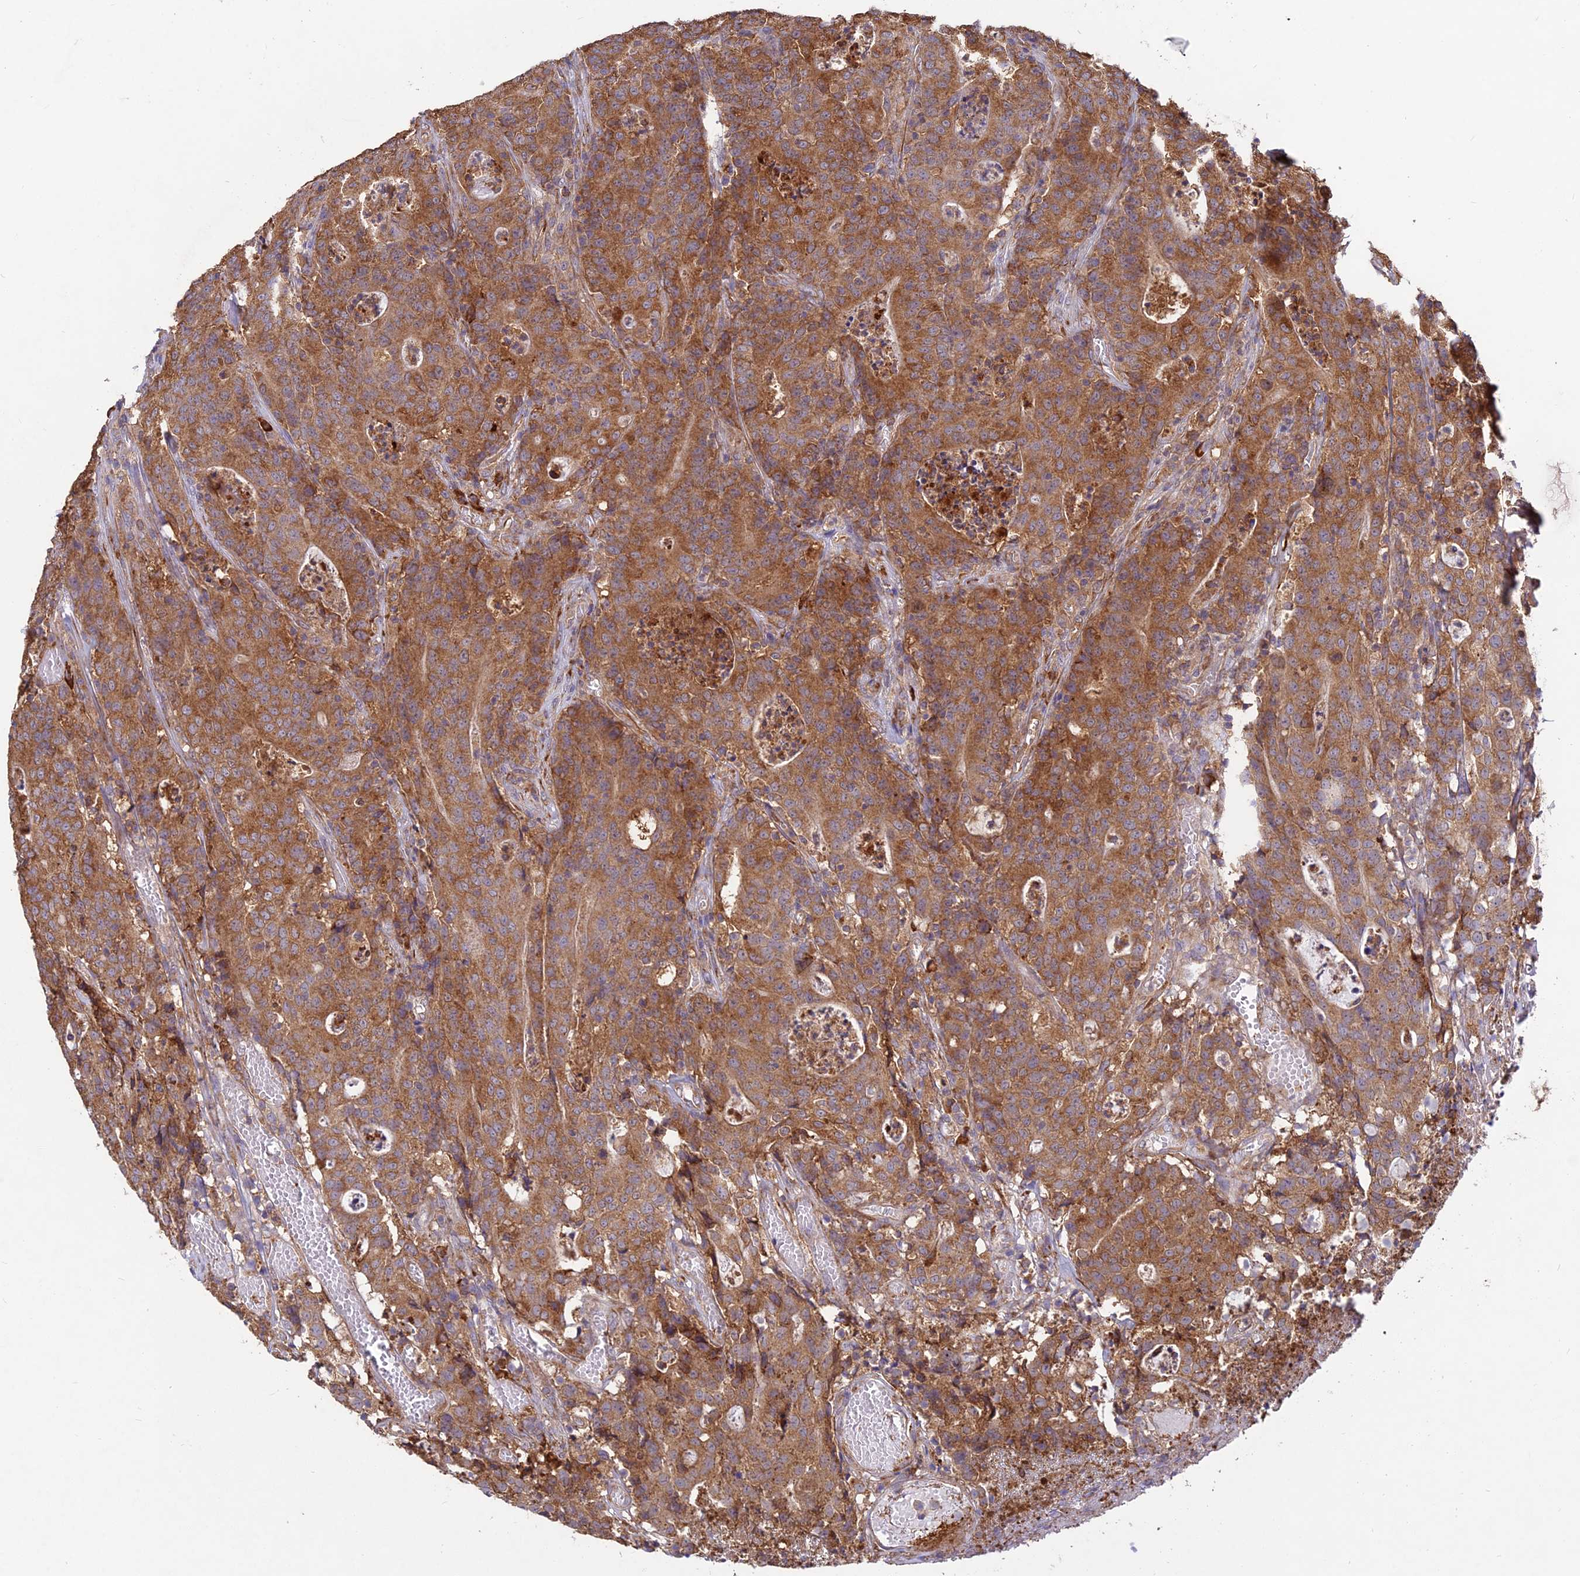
{"staining": {"intensity": "moderate", "quantity": ">75%", "location": "cytoplasmic/membranous"}, "tissue": "colorectal cancer", "cell_type": "Tumor cells", "image_type": "cancer", "snomed": [{"axis": "morphology", "description": "Adenocarcinoma, NOS"}, {"axis": "topography", "description": "Colon"}], "caption": "Protein analysis of colorectal adenocarcinoma tissue exhibits moderate cytoplasmic/membranous positivity in approximately >75% of tumor cells. (DAB = brown stain, brightfield microscopy at high magnification).", "gene": "NXNL2", "patient": {"sex": "male", "age": 83}}